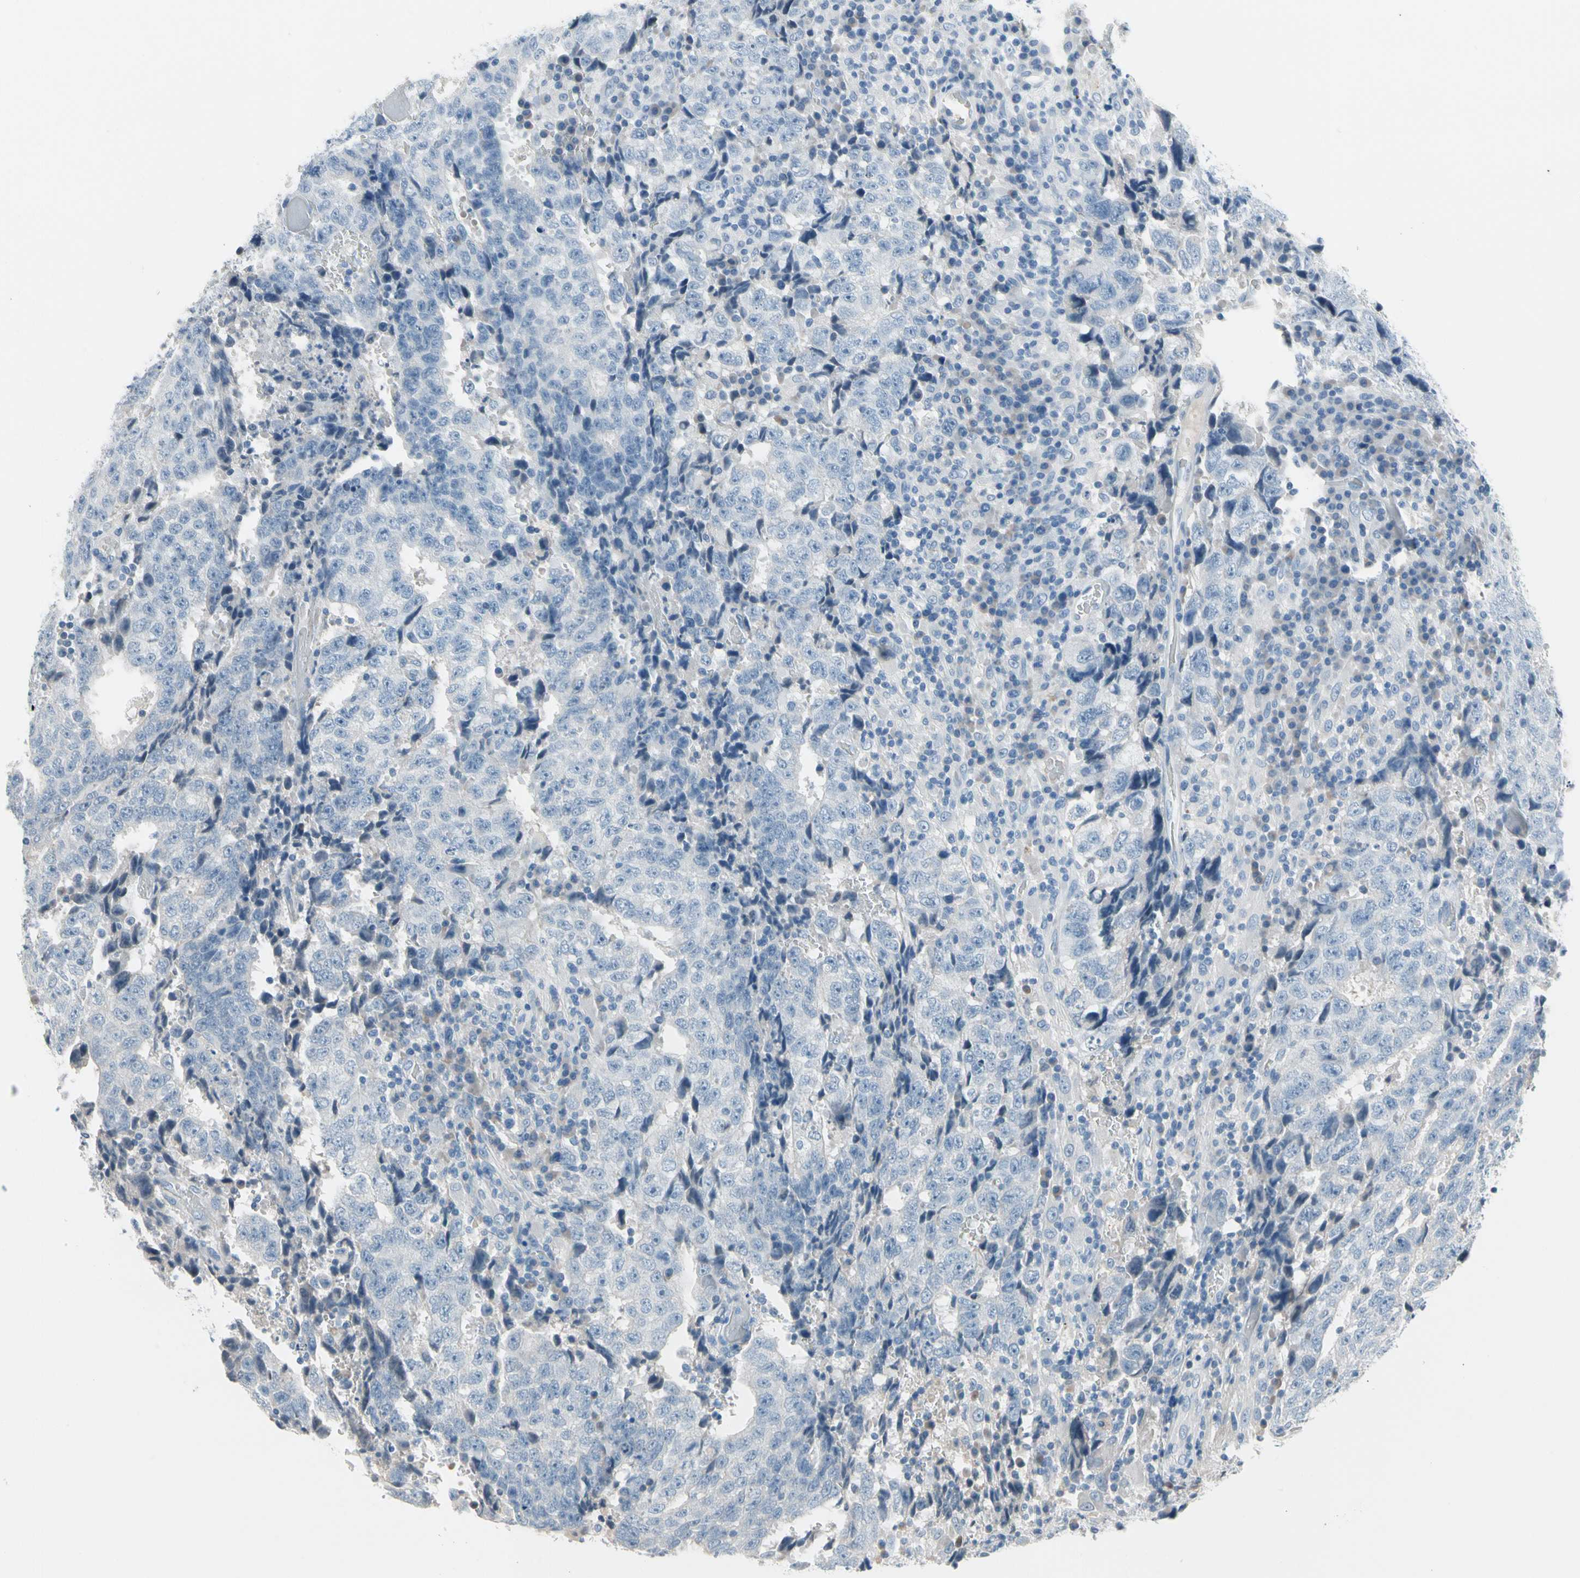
{"staining": {"intensity": "negative", "quantity": "none", "location": "none"}, "tissue": "testis cancer", "cell_type": "Tumor cells", "image_type": "cancer", "snomed": [{"axis": "morphology", "description": "Necrosis, NOS"}, {"axis": "morphology", "description": "Carcinoma, Embryonal, NOS"}, {"axis": "topography", "description": "Testis"}], "caption": "This is a micrograph of immunohistochemistry staining of testis cancer, which shows no positivity in tumor cells.", "gene": "PGR", "patient": {"sex": "male", "age": 19}}